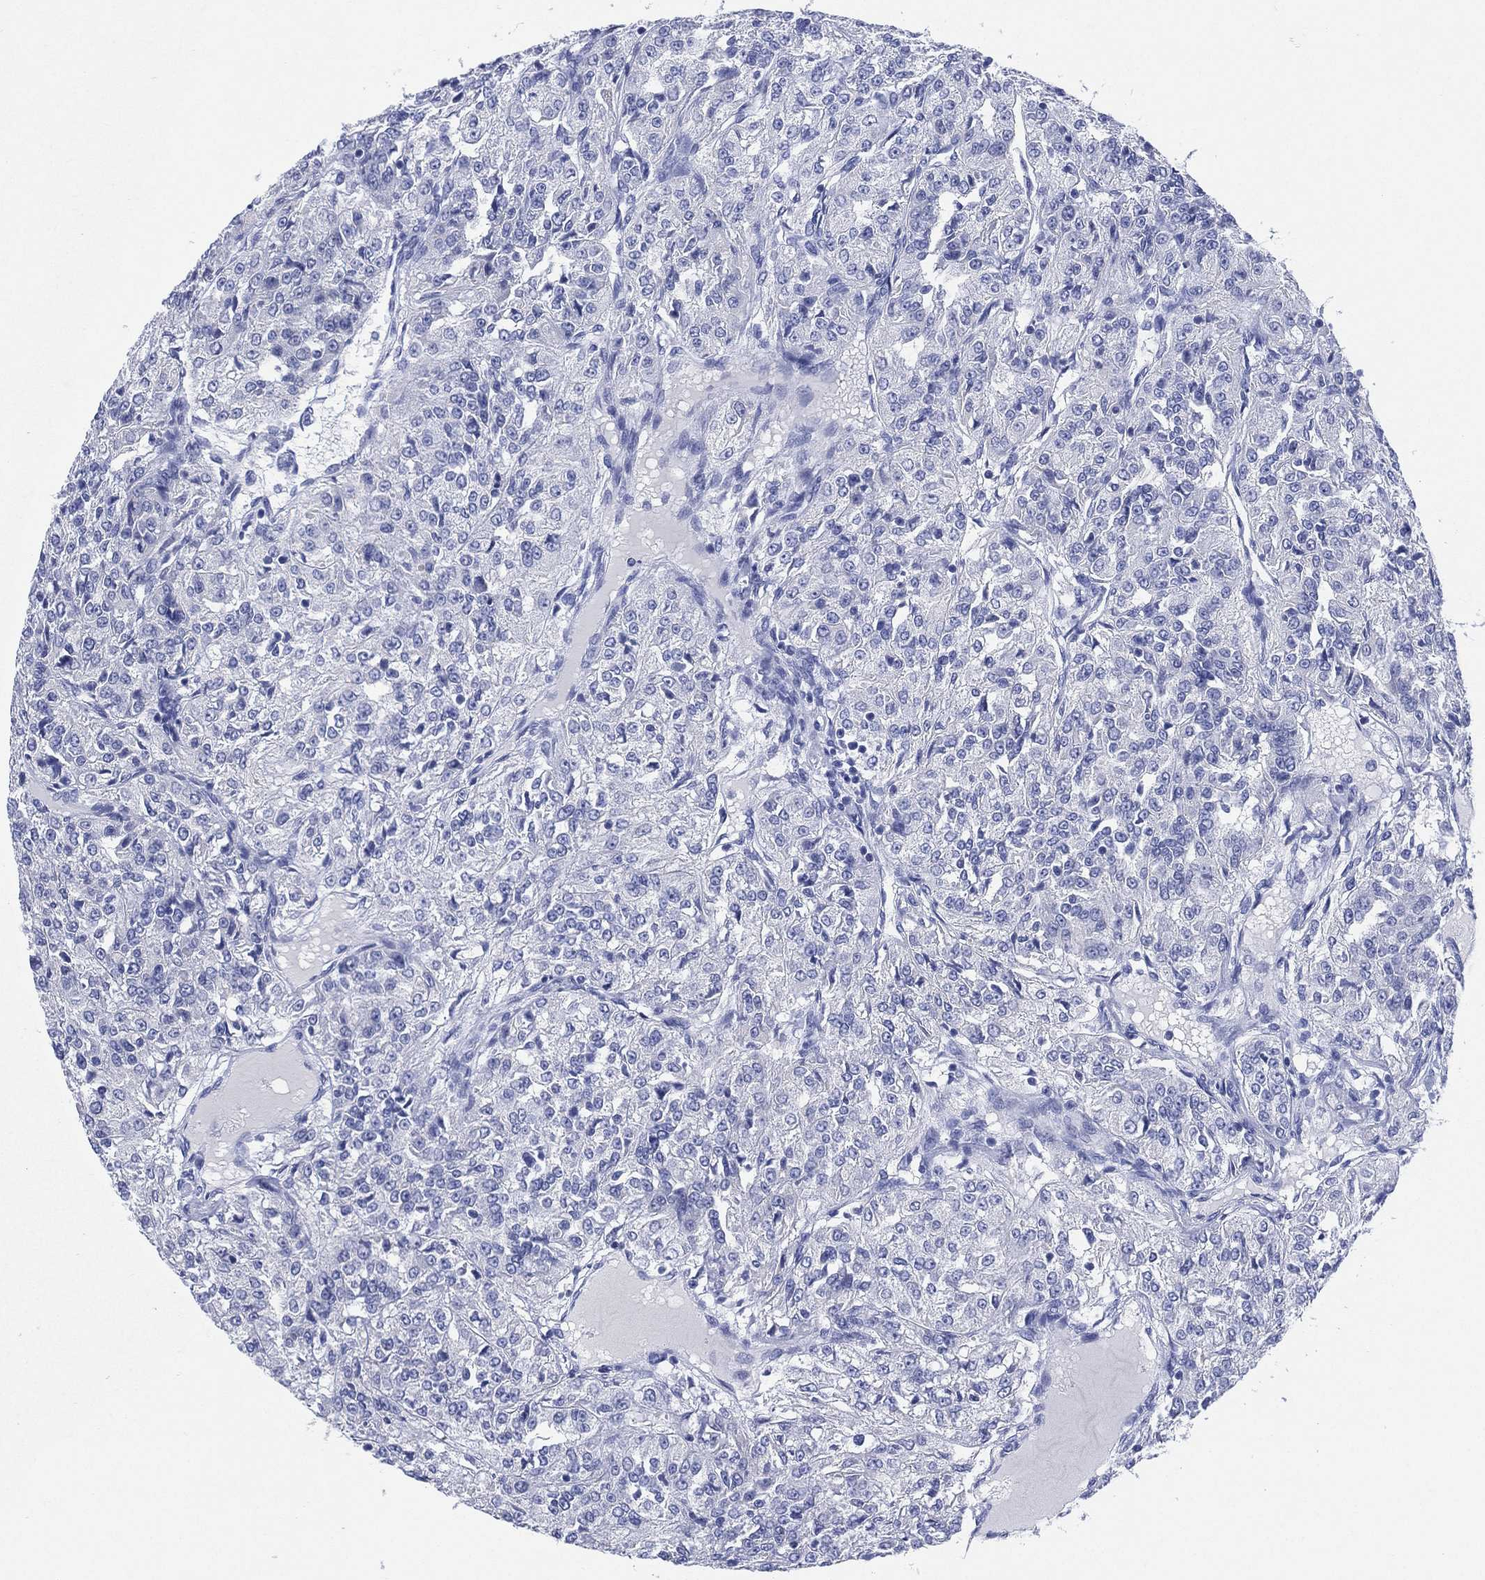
{"staining": {"intensity": "negative", "quantity": "none", "location": "none"}, "tissue": "renal cancer", "cell_type": "Tumor cells", "image_type": "cancer", "snomed": [{"axis": "morphology", "description": "Adenocarcinoma, NOS"}, {"axis": "topography", "description": "Kidney"}], "caption": "IHC of human adenocarcinoma (renal) reveals no staining in tumor cells. (Stains: DAB immunohistochemistry with hematoxylin counter stain, Microscopy: brightfield microscopy at high magnification).", "gene": "SLC9C2", "patient": {"sex": "female", "age": 63}}